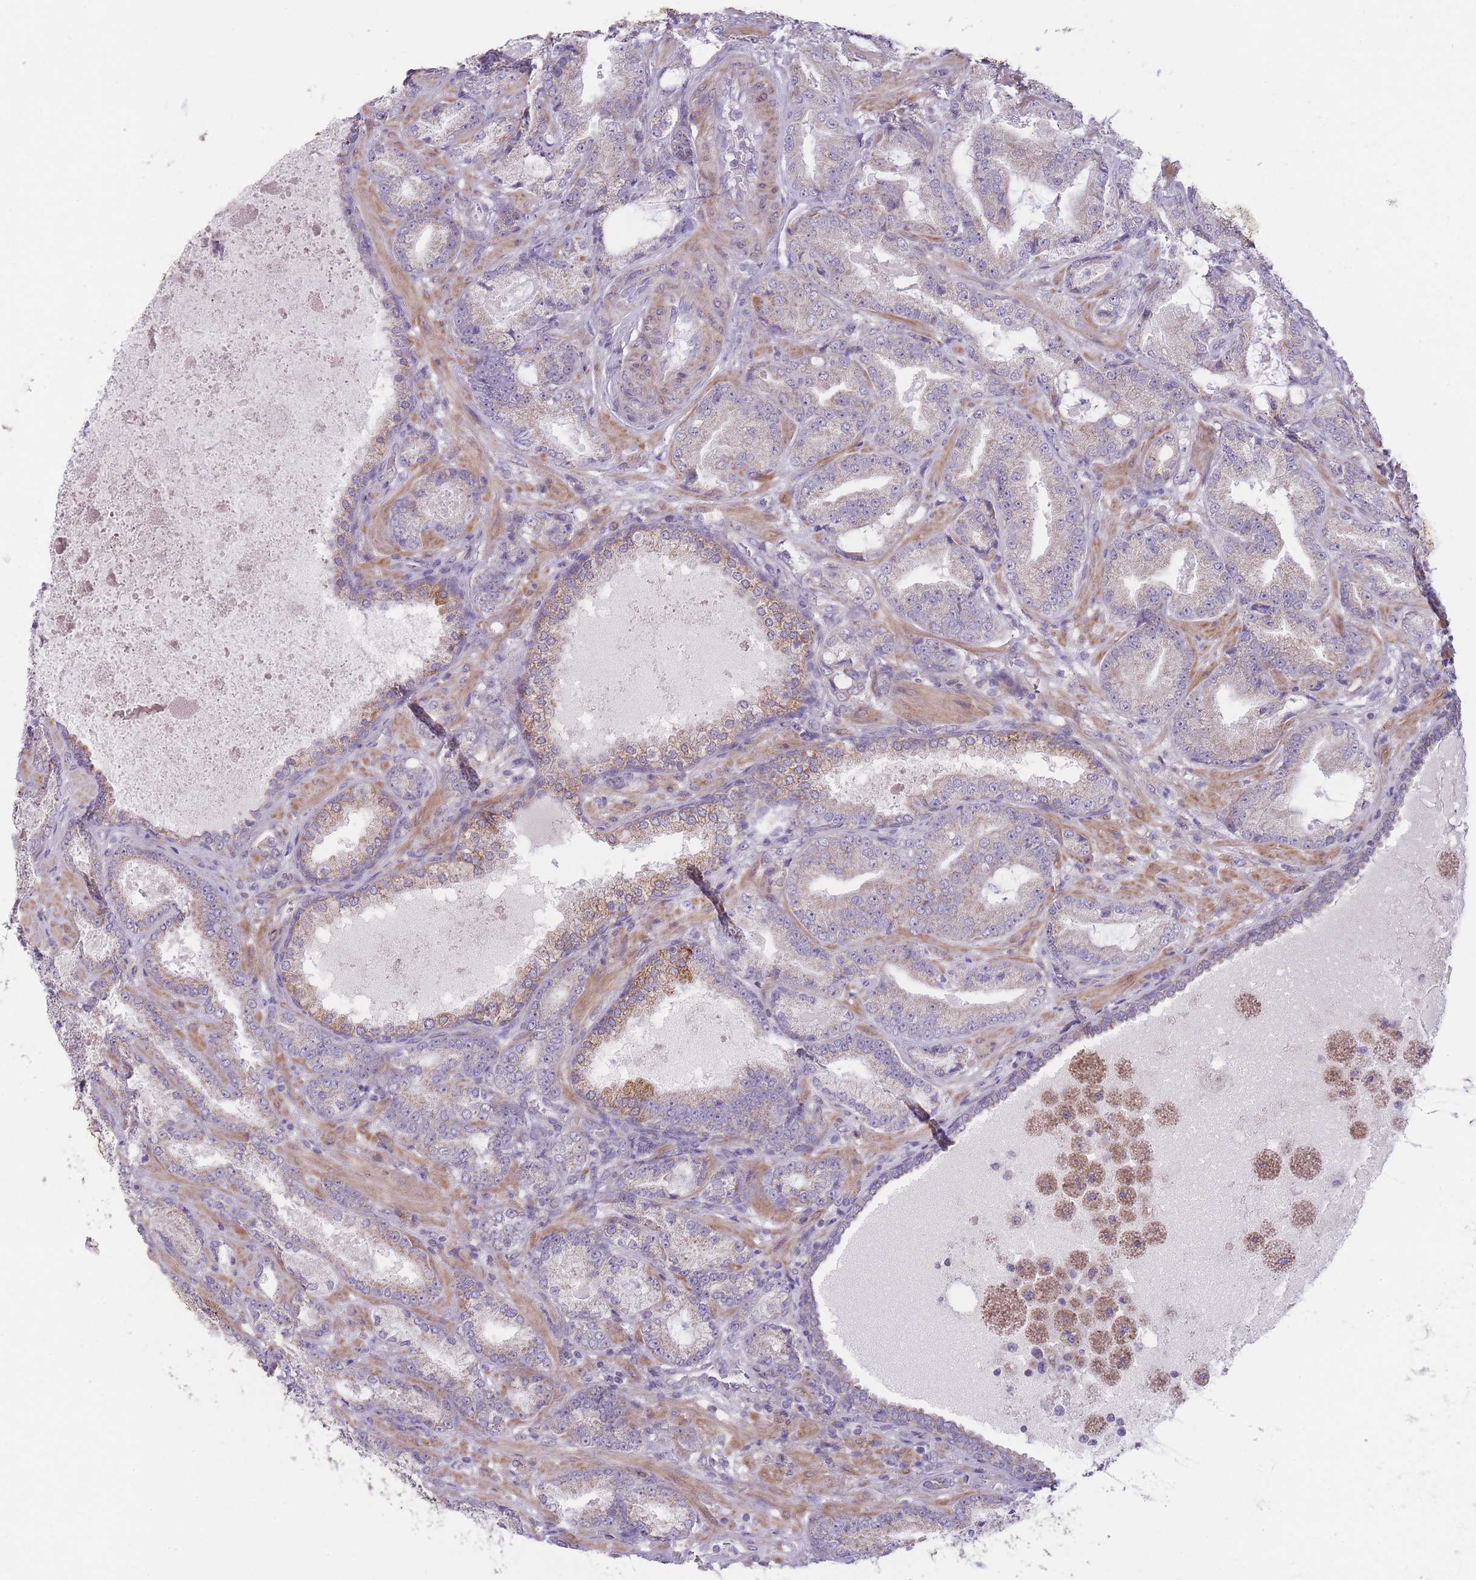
{"staining": {"intensity": "negative", "quantity": "none", "location": "none"}, "tissue": "prostate cancer", "cell_type": "Tumor cells", "image_type": "cancer", "snomed": [{"axis": "morphology", "description": "Adenocarcinoma, High grade"}, {"axis": "topography", "description": "Prostate"}], "caption": "There is no significant expression in tumor cells of high-grade adenocarcinoma (prostate). (Immunohistochemistry (ihc), brightfield microscopy, high magnification).", "gene": "ZBTB24", "patient": {"sex": "male", "age": 68}}